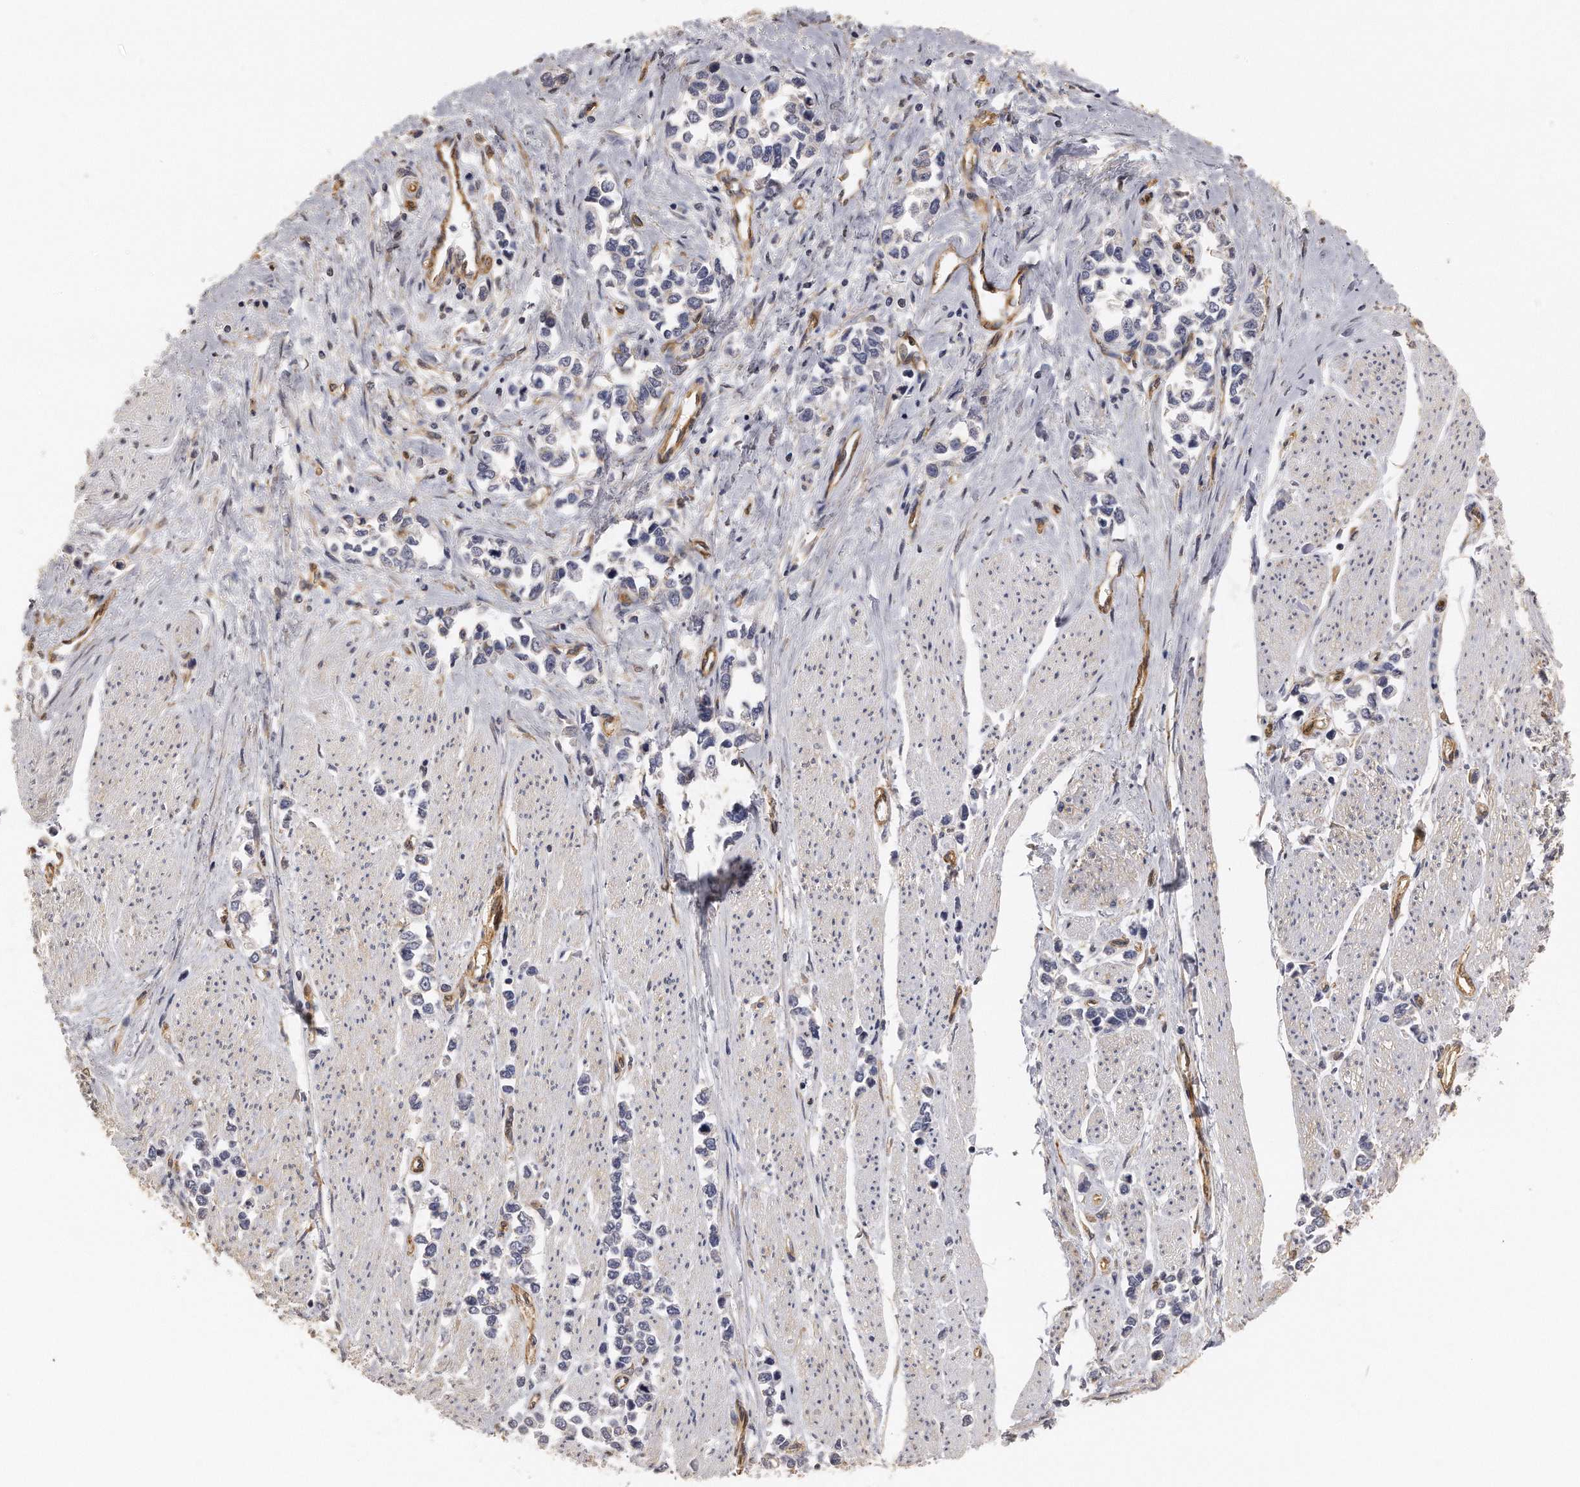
{"staining": {"intensity": "negative", "quantity": "none", "location": "none"}, "tissue": "stomach cancer", "cell_type": "Tumor cells", "image_type": "cancer", "snomed": [{"axis": "morphology", "description": "Adenocarcinoma, NOS"}, {"axis": "topography", "description": "Stomach, upper"}], "caption": "This image is of stomach cancer (adenocarcinoma) stained with immunohistochemistry (IHC) to label a protein in brown with the nuclei are counter-stained blue. There is no positivity in tumor cells. Nuclei are stained in blue.", "gene": "CHST7", "patient": {"sex": "male", "age": 76}}